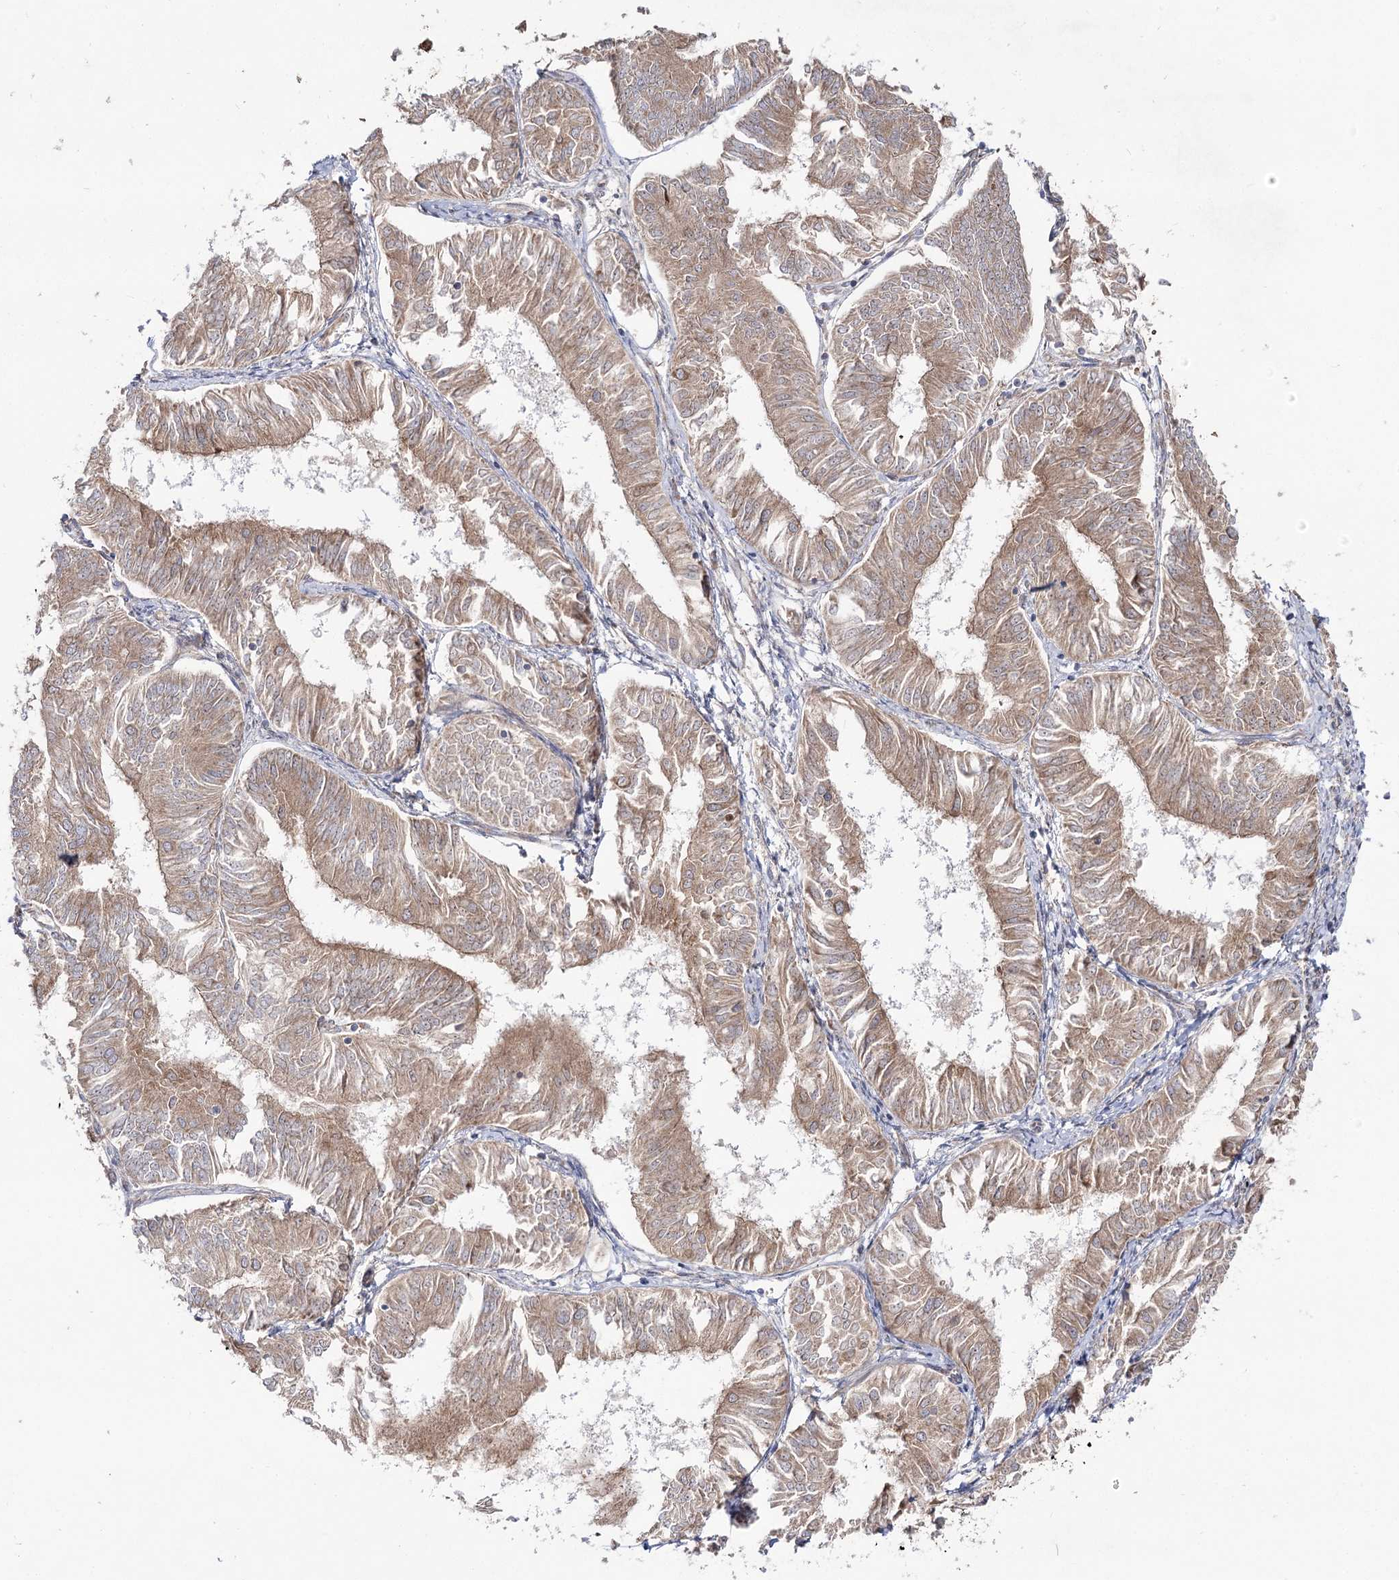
{"staining": {"intensity": "moderate", "quantity": ">75%", "location": "cytoplasmic/membranous"}, "tissue": "endometrial cancer", "cell_type": "Tumor cells", "image_type": "cancer", "snomed": [{"axis": "morphology", "description": "Adenocarcinoma, NOS"}, {"axis": "topography", "description": "Endometrium"}], "caption": "A histopathology image of endometrial adenocarcinoma stained for a protein demonstrates moderate cytoplasmic/membranous brown staining in tumor cells. The staining was performed using DAB to visualize the protein expression in brown, while the nuclei were stained in blue with hematoxylin (Magnification: 20x).", "gene": "C11orf80", "patient": {"sex": "female", "age": 58}}